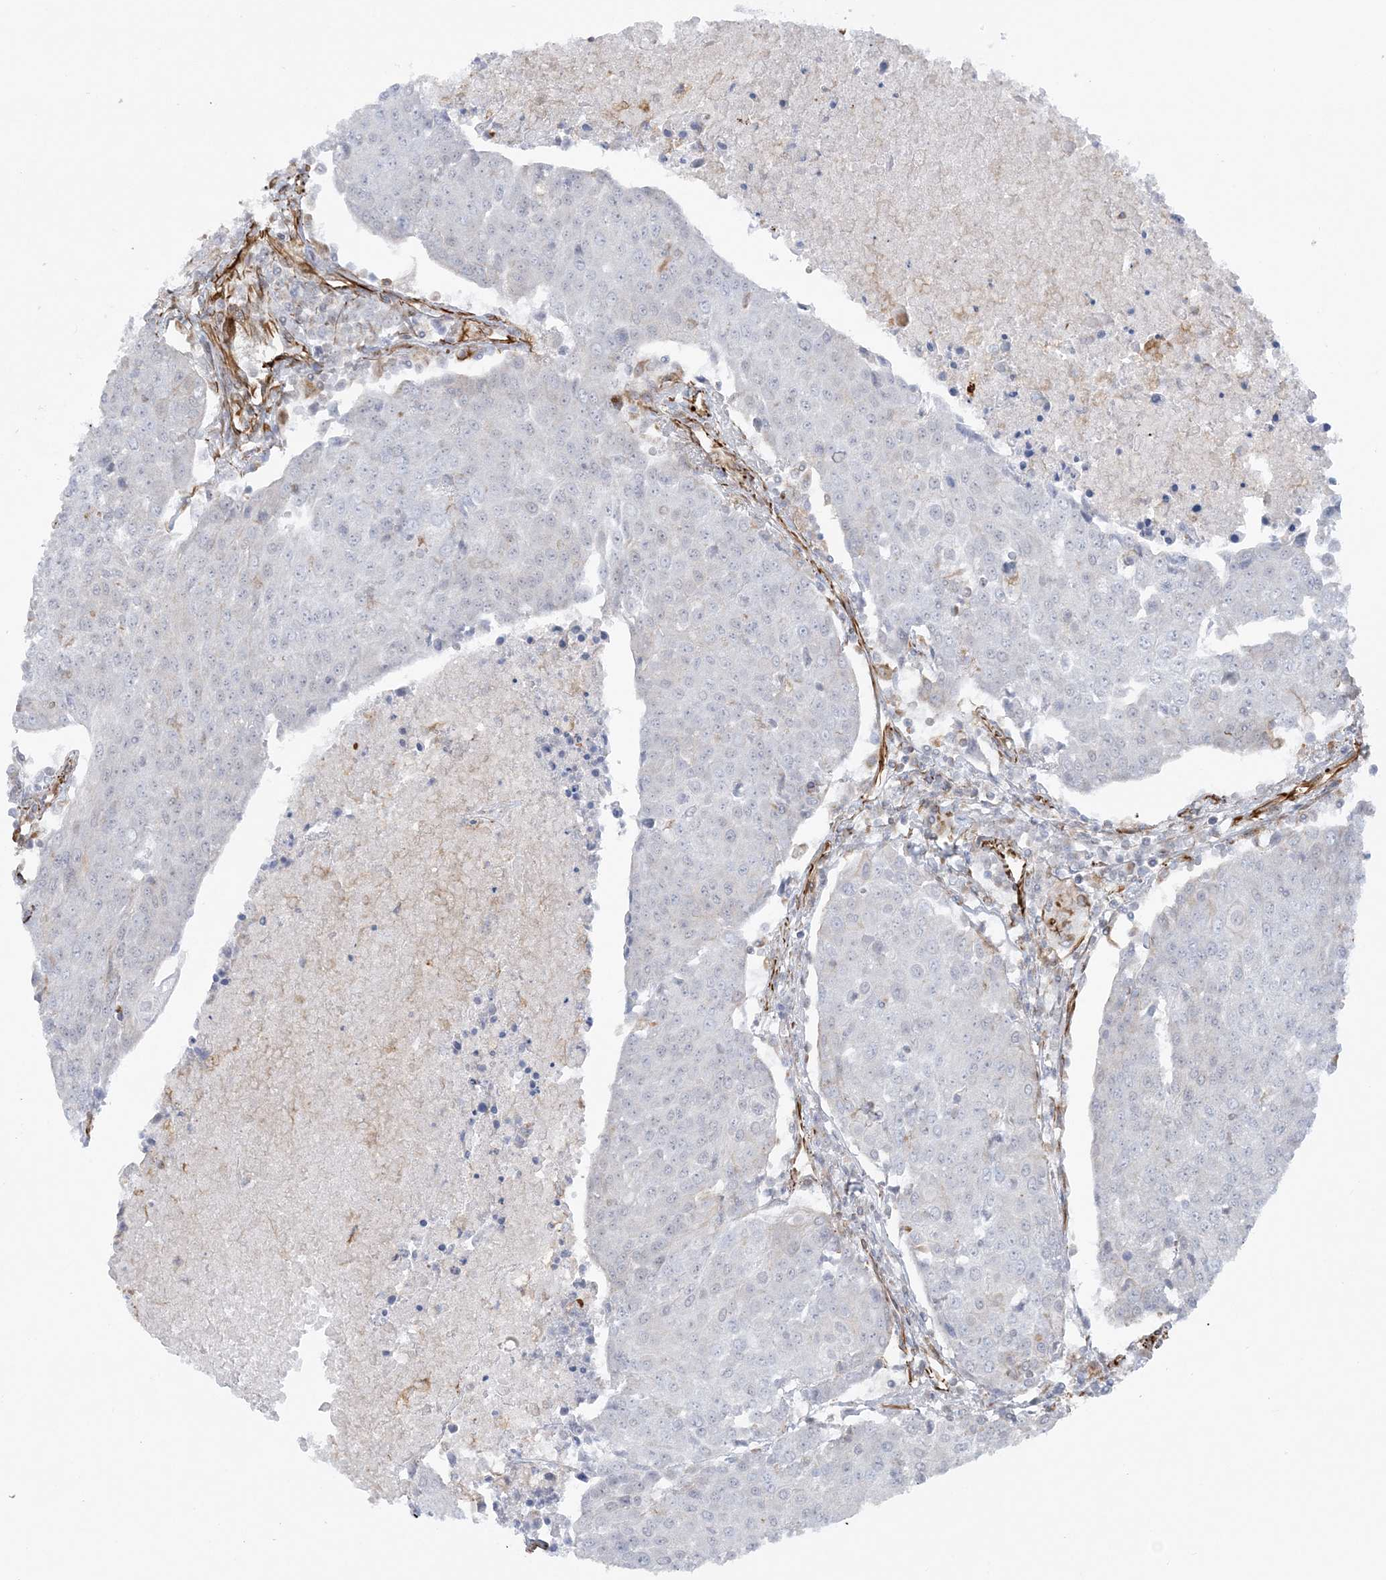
{"staining": {"intensity": "negative", "quantity": "none", "location": "none"}, "tissue": "urothelial cancer", "cell_type": "Tumor cells", "image_type": "cancer", "snomed": [{"axis": "morphology", "description": "Urothelial carcinoma, High grade"}, {"axis": "topography", "description": "Urinary bladder"}], "caption": "The image shows no staining of tumor cells in high-grade urothelial carcinoma.", "gene": "SCLT1", "patient": {"sex": "female", "age": 85}}